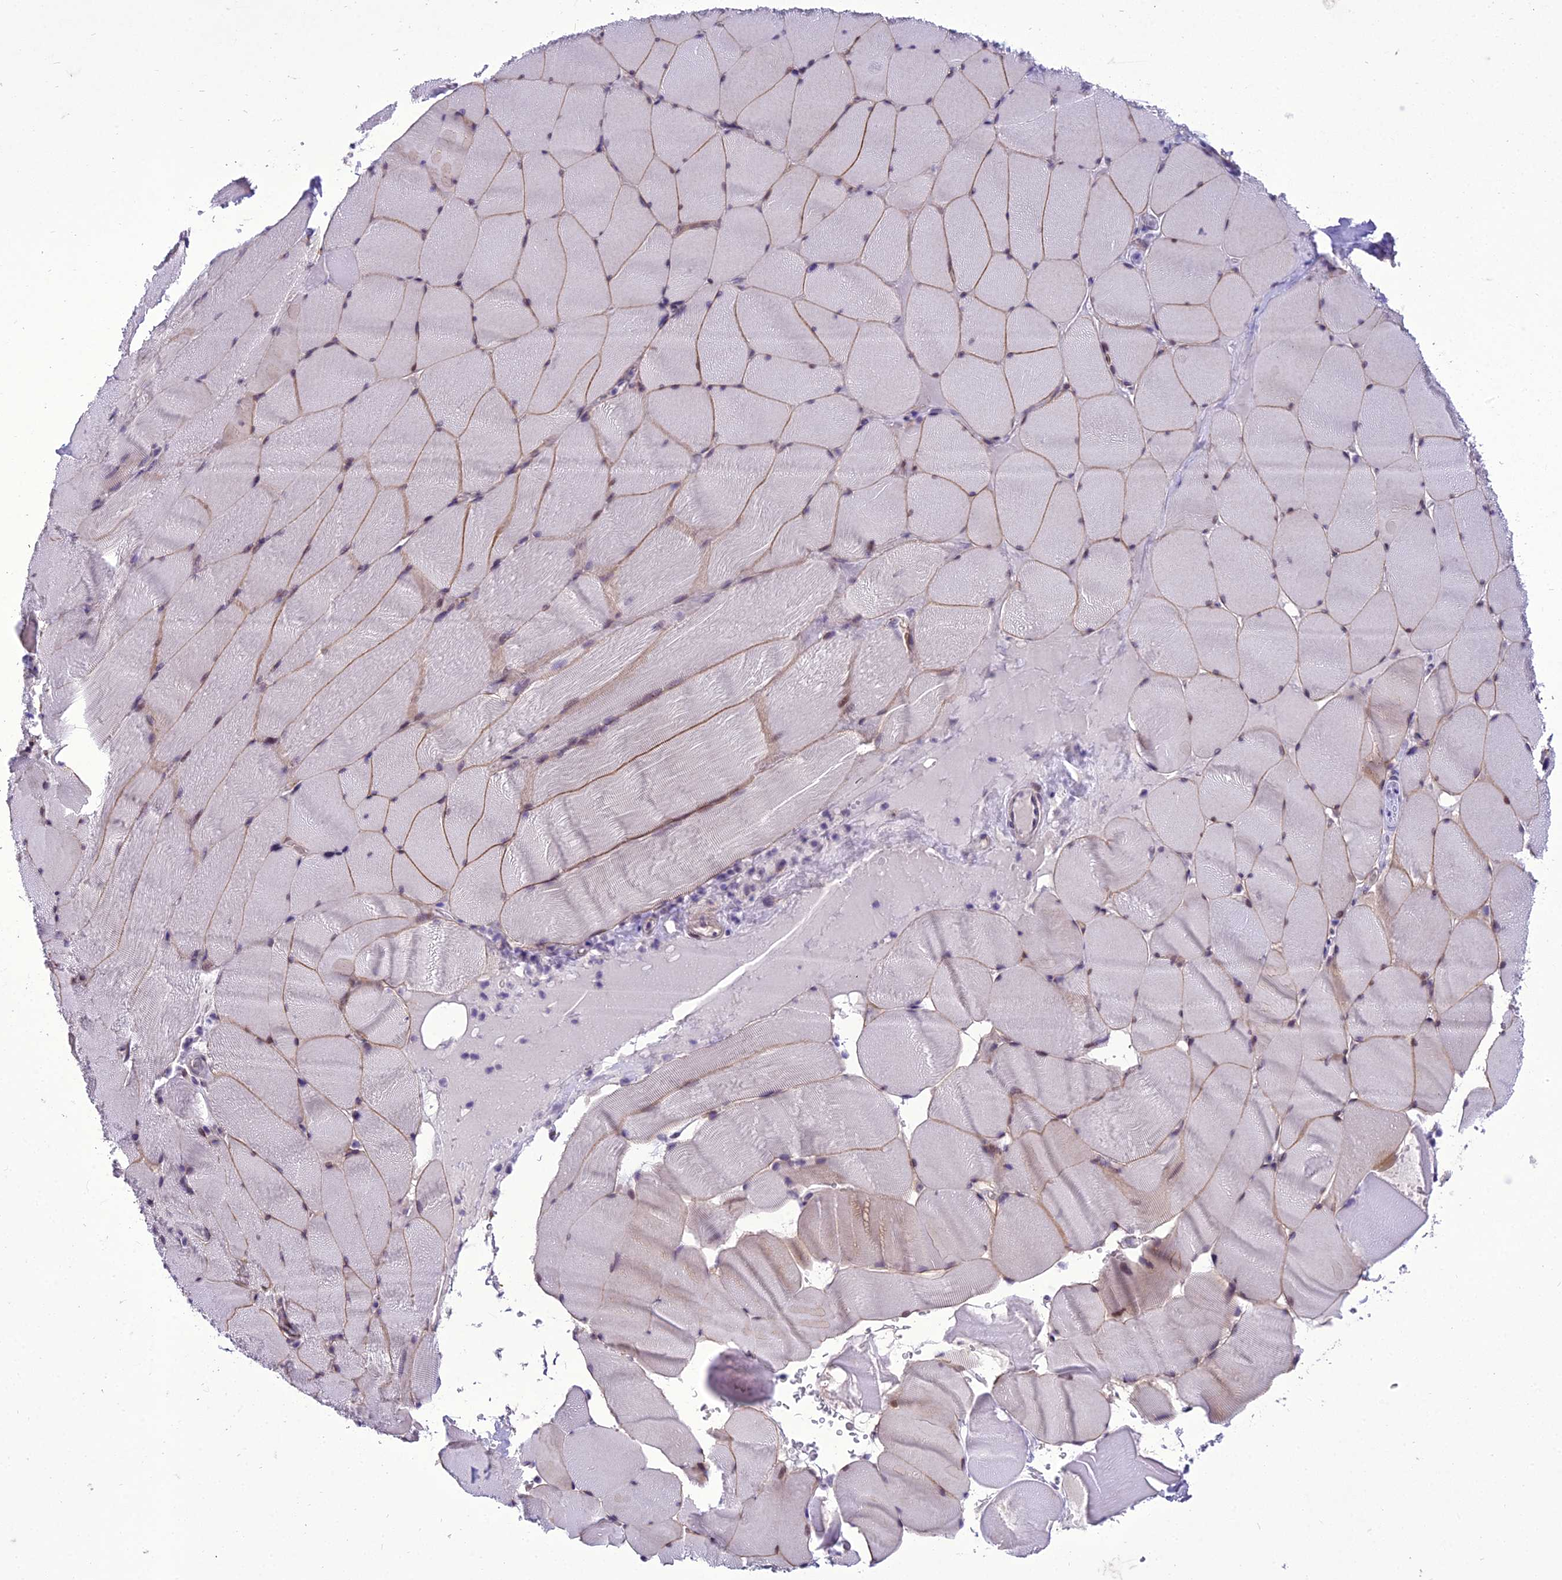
{"staining": {"intensity": "moderate", "quantity": "25%-75%", "location": "cytoplasmic/membranous"}, "tissue": "skeletal muscle", "cell_type": "Myocytes", "image_type": "normal", "snomed": [{"axis": "morphology", "description": "Normal tissue, NOS"}, {"axis": "topography", "description": "Skeletal muscle"}], "caption": "There is medium levels of moderate cytoplasmic/membranous positivity in myocytes of benign skeletal muscle, as demonstrated by immunohistochemical staining (brown color).", "gene": "NEURL2", "patient": {"sex": "male", "age": 62}}